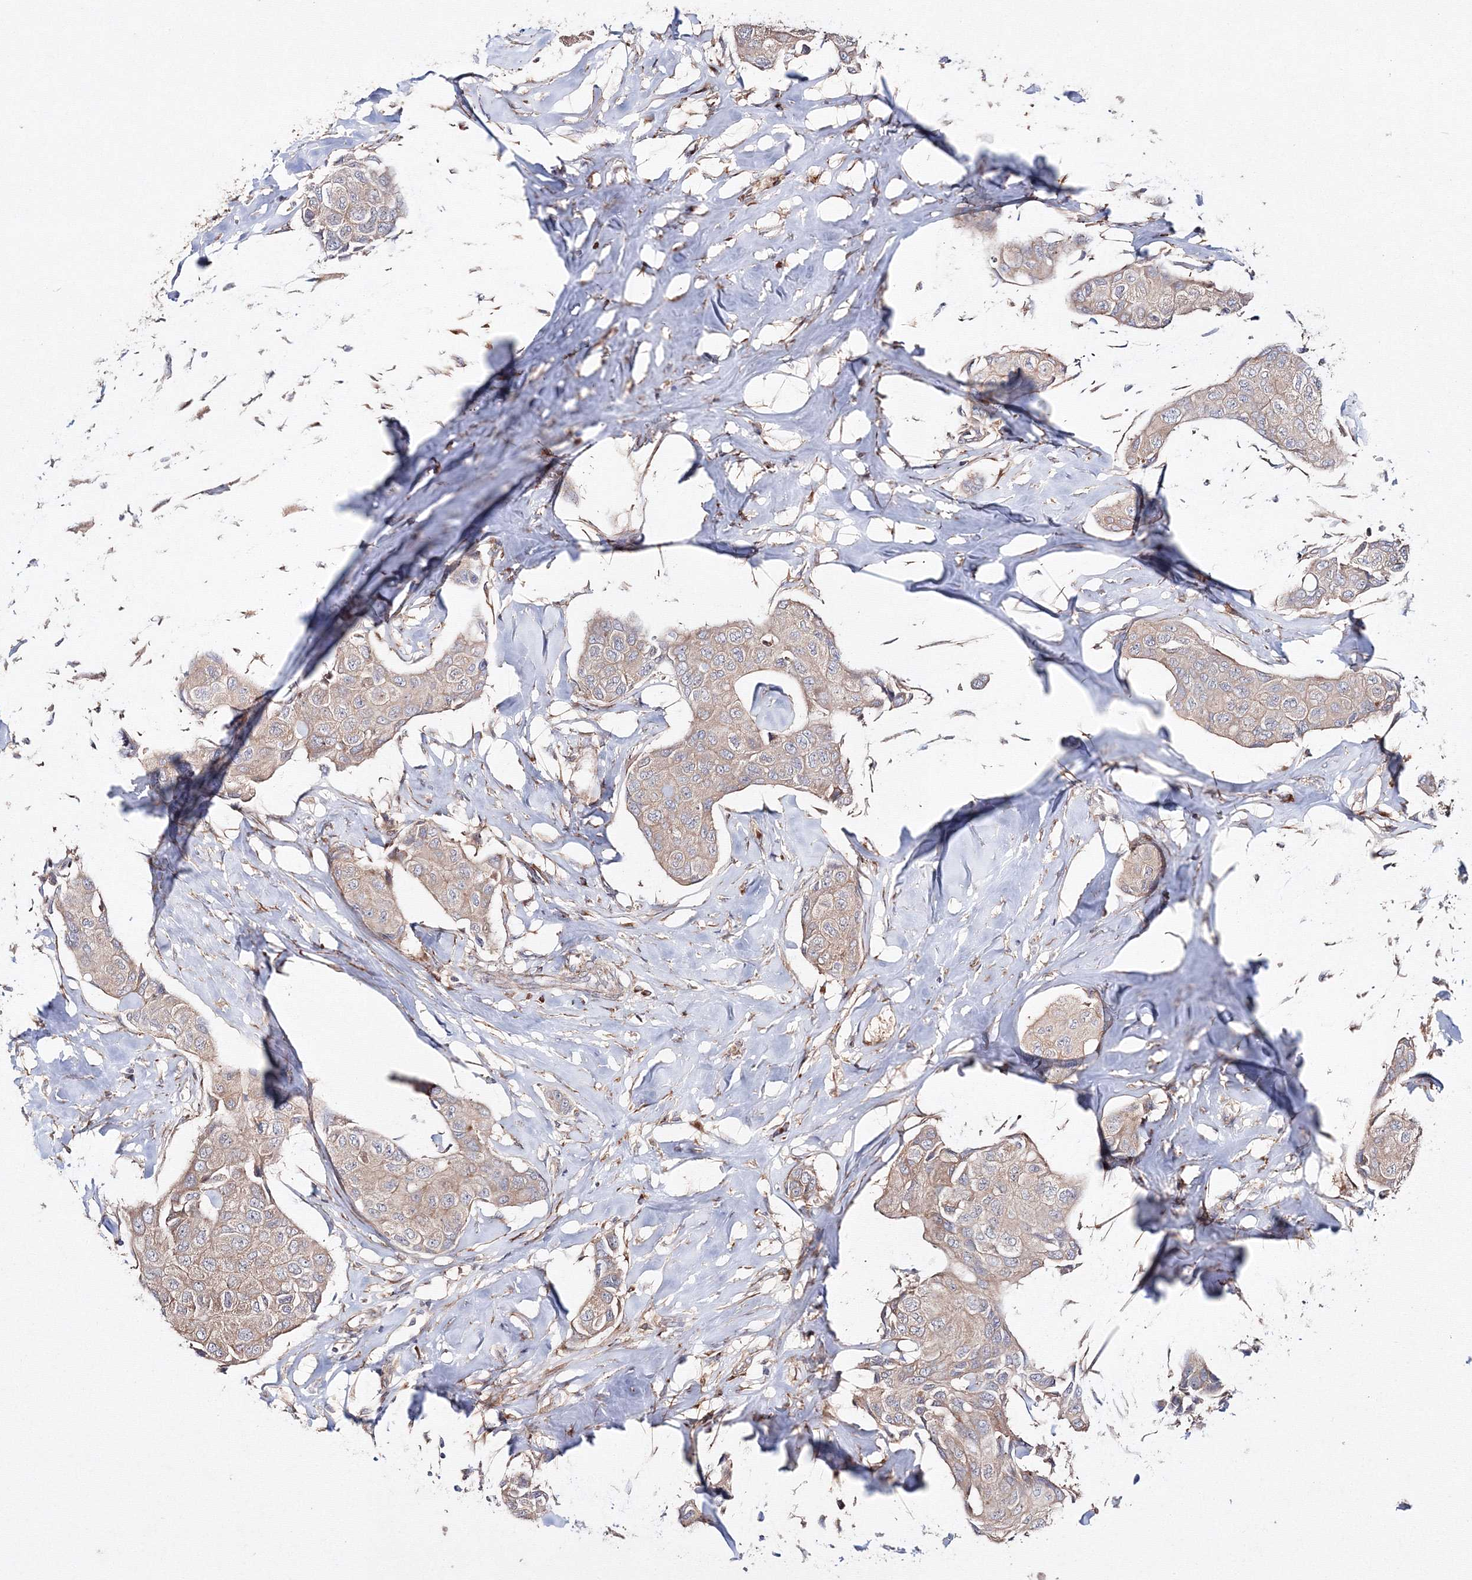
{"staining": {"intensity": "weak", "quantity": ">75%", "location": "cytoplasmic/membranous"}, "tissue": "breast cancer", "cell_type": "Tumor cells", "image_type": "cancer", "snomed": [{"axis": "morphology", "description": "Duct carcinoma"}, {"axis": "topography", "description": "Breast"}], "caption": "A high-resolution image shows immunohistochemistry (IHC) staining of breast cancer, which shows weak cytoplasmic/membranous expression in about >75% of tumor cells.", "gene": "DDO", "patient": {"sex": "female", "age": 80}}